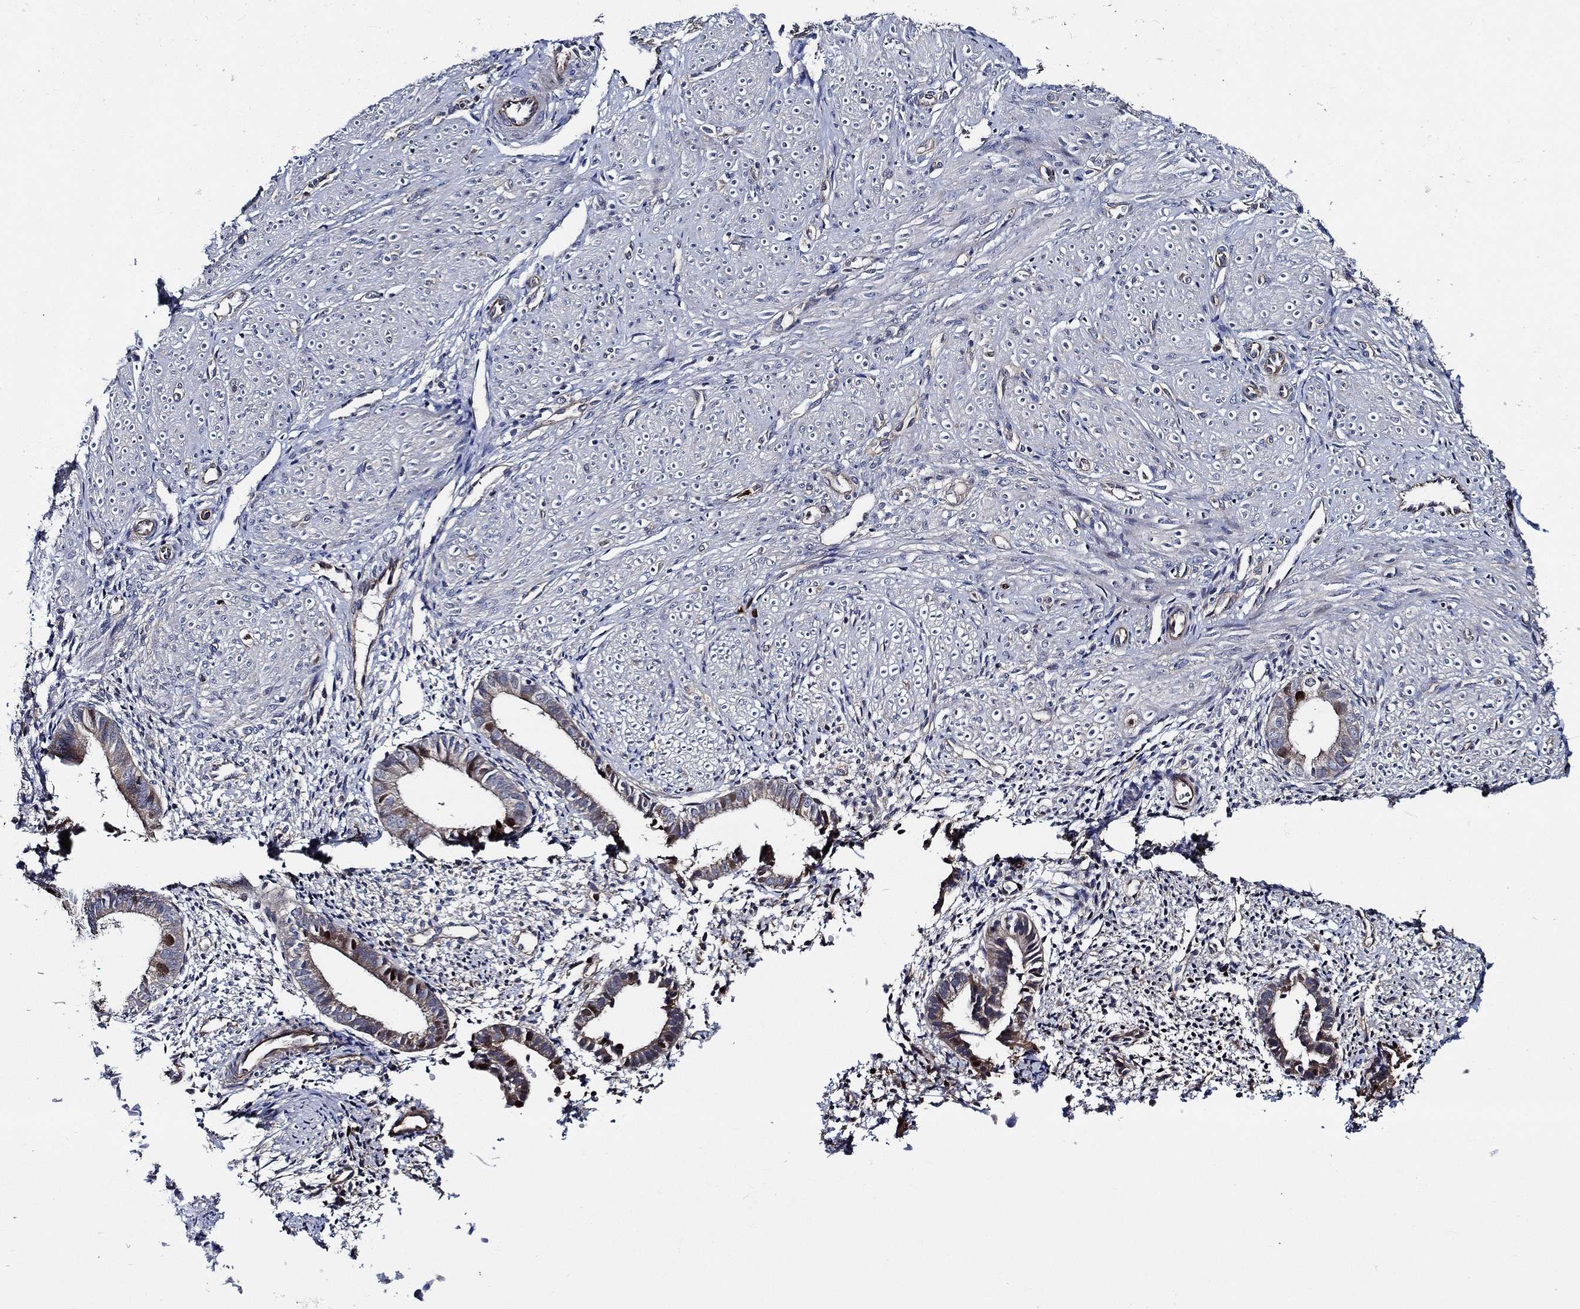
{"staining": {"intensity": "negative", "quantity": "none", "location": "none"}, "tissue": "endometrium", "cell_type": "Cells in endometrial stroma", "image_type": "normal", "snomed": [{"axis": "morphology", "description": "Normal tissue, NOS"}, {"axis": "topography", "description": "Endometrium"}], "caption": "This is an immunohistochemistry micrograph of normal endometrium. There is no staining in cells in endometrial stroma.", "gene": "KIF20B", "patient": {"sex": "female", "age": 47}}